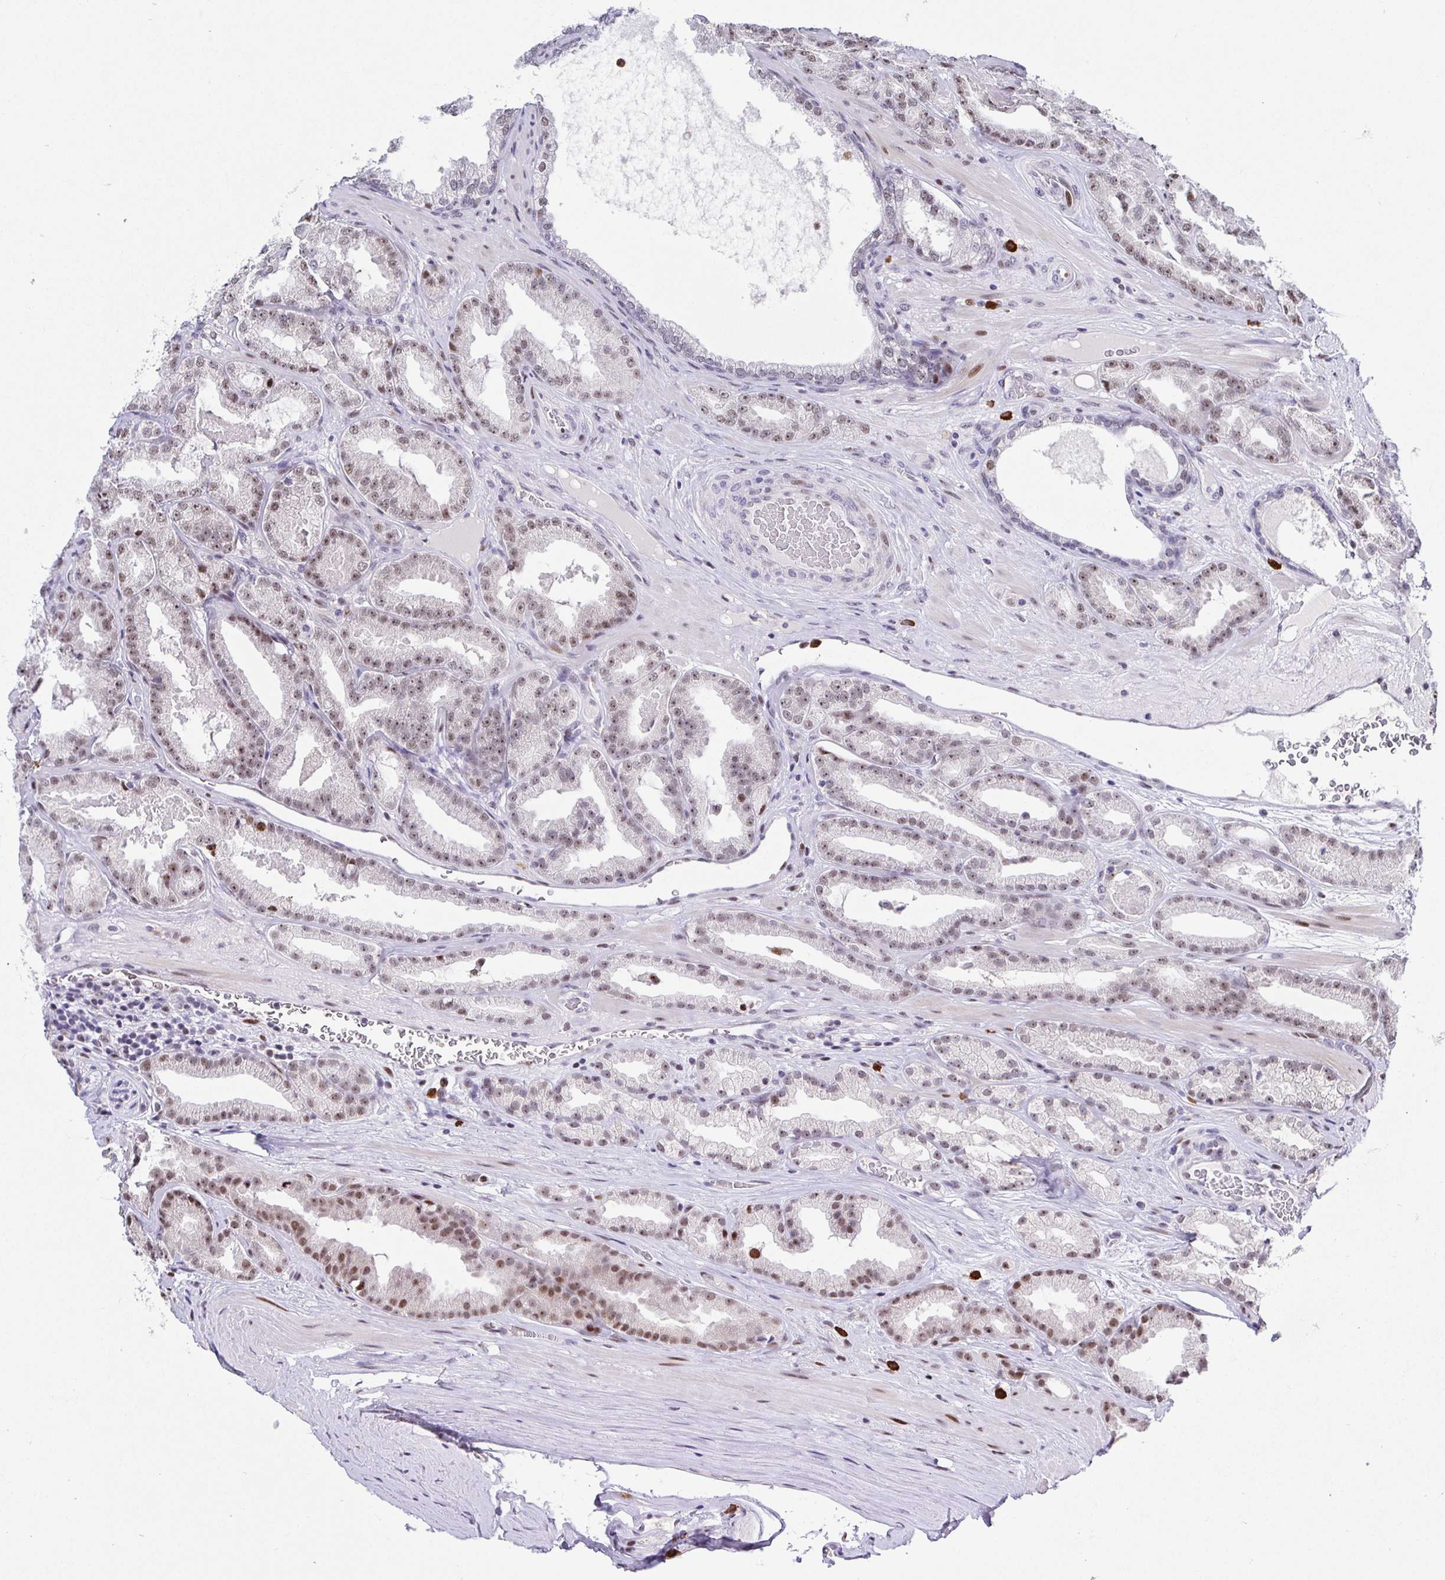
{"staining": {"intensity": "weak", "quantity": "25%-75%", "location": "nuclear"}, "tissue": "prostate cancer", "cell_type": "Tumor cells", "image_type": "cancer", "snomed": [{"axis": "morphology", "description": "Adenocarcinoma, Low grade"}, {"axis": "topography", "description": "Prostate"}], "caption": "Immunohistochemical staining of prostate cancer (low-grade adenocarcinoma) shows low levels of weak nuclear protein expression in about 25%-75% of tumor cells.", "gene": "SETD5", "patient": {"sex": "male", "age": 61}}